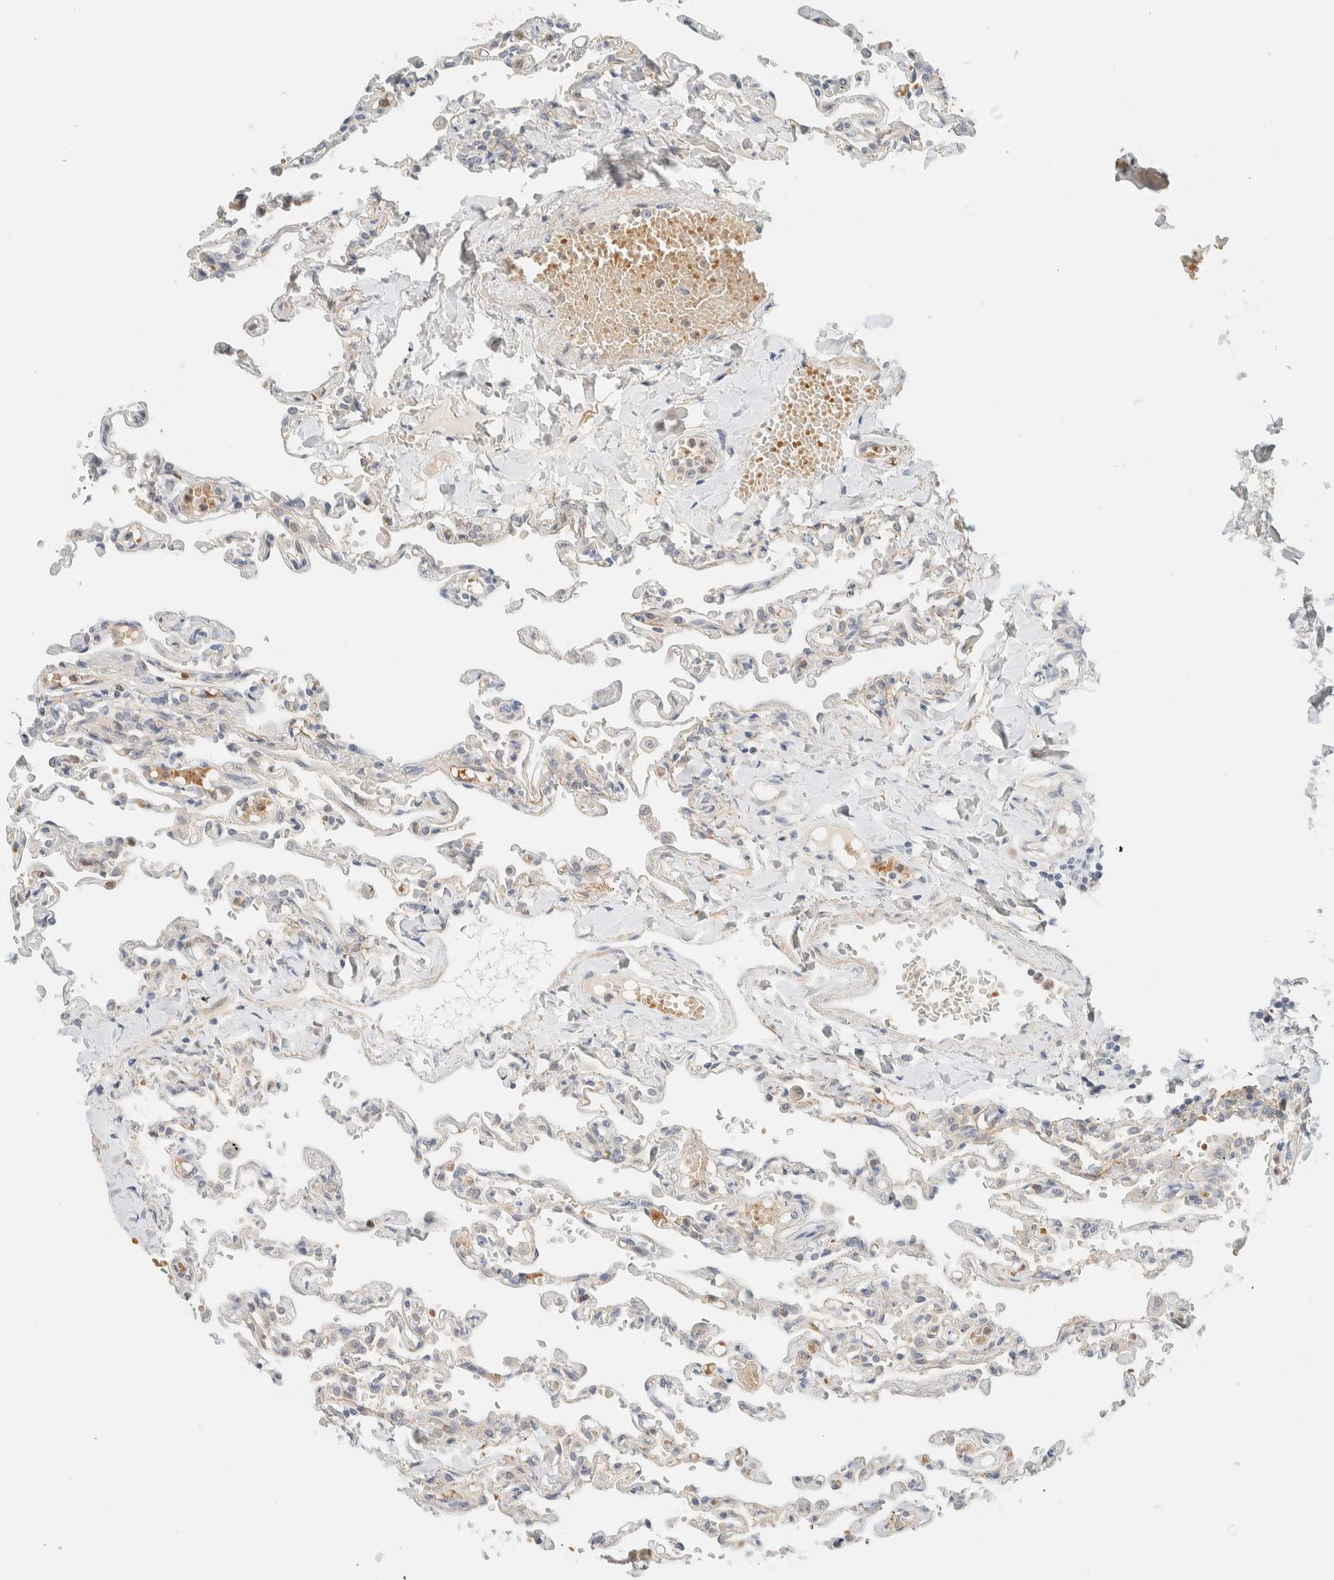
{"staining": {"intensity": "negative", "quantity": "none", "location": "none"}, "tissue": "lung", "cell_type": "Alveolar cells", "image_type": "normal", "snomed": [{"axis": "morphology", "description": "Normal tissue, NOS"}, {"axis": "topography", "description": "Lung"}], "caption": "This is a histopathology image of immunohistochemistry staining of benign lung, which shows no staining in alveolar cells. (Stains: DAB (3,3'-diaminobenzidine) immunohistochemistry (IHC) with hematoxylin counter stain, Microscopy: brightfield microscopy at high magnification).", "gene": "TNK1", "patient": {"sex": "male", "age": 21}}